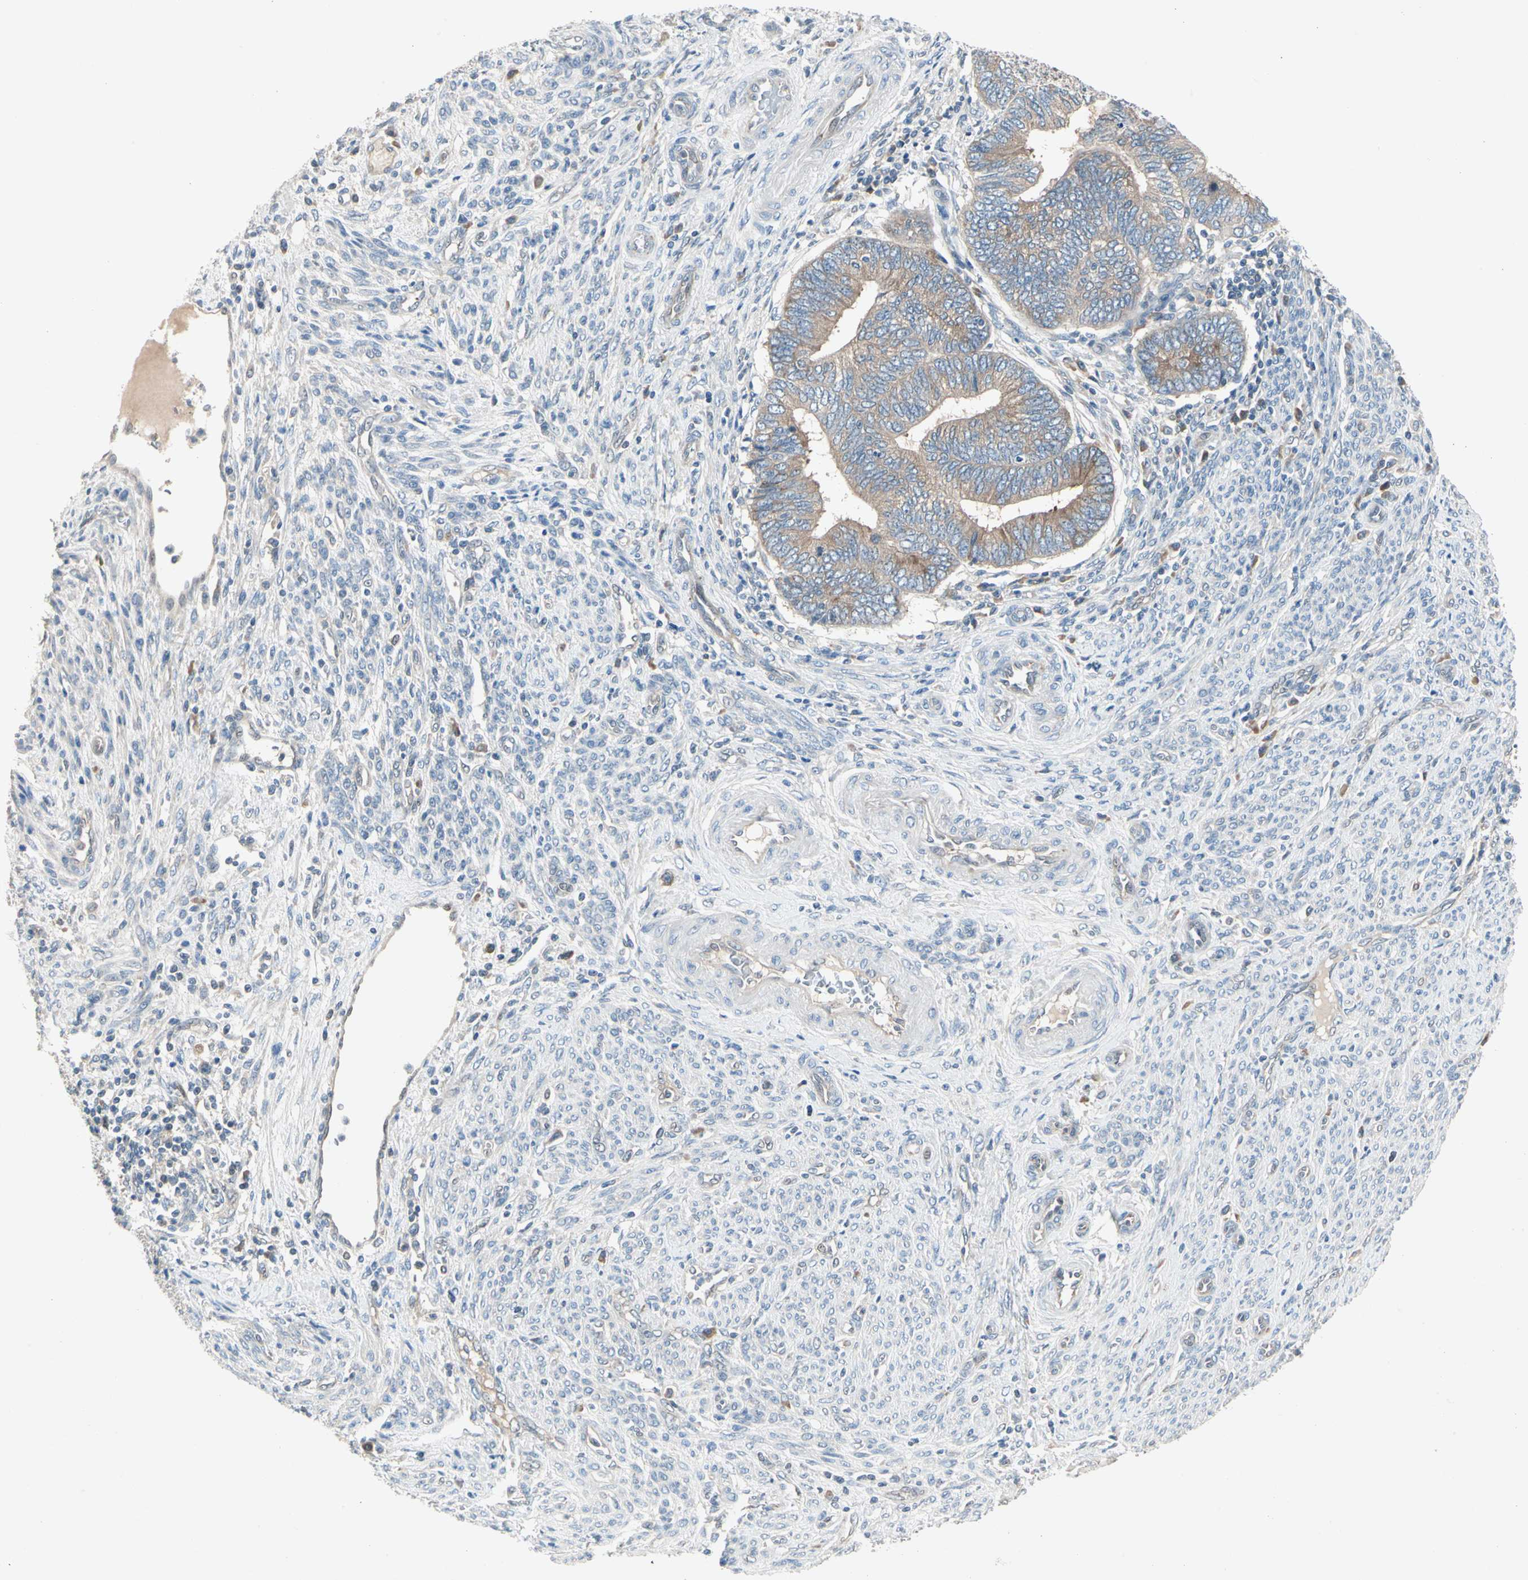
{"staining": {"intensity": "moderate", "quantity": ">75%", "location": "cytoplasmic/membranous"}, "tissue": "endometrial cancer", "cell_type": "Tumor cells", "image_type": "cancer", "snomed": [{"axis": "morphology", "description": "Adenocarcinoma, NOS"}, {"axis": "topography", "description": "Uterus"}, {"axis": "topography", "description": "Endometrium"}], "caption": "Endometrial adenocarcinoma stained with immunohistochemistry demonstrates moderate cytoplasmic/membranous staining in approximately >75% of tumor cells. (DAB IHC, brown staining for protein, blue staining for nuclei).", "gene": "IL1R1", "patient": {"sex": "female", "age": 70}}